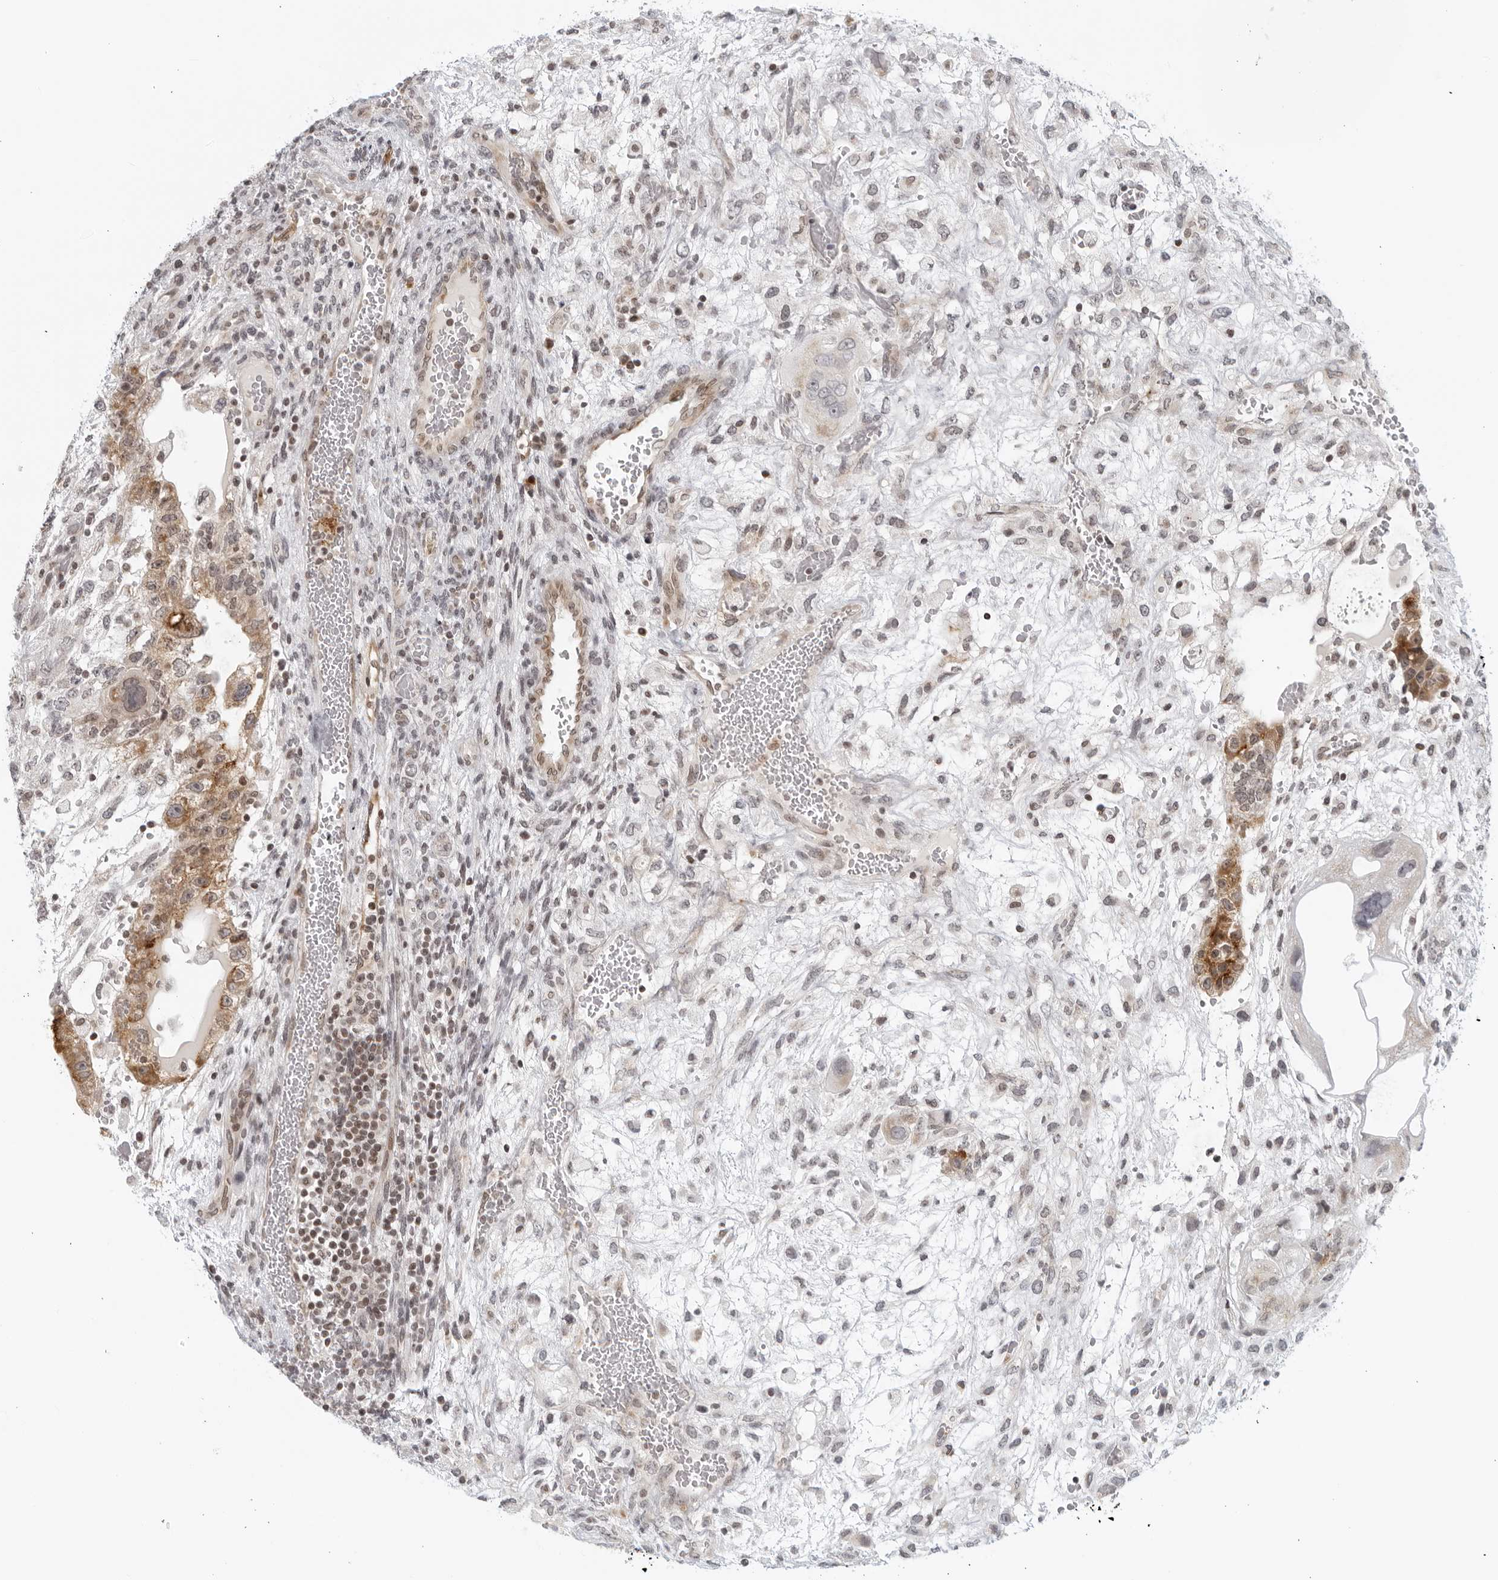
{"staining": {"intensity": "moderate", "quantity": "<25%", "location": "cytoplasmic/membranous"}, "tissue": "testis cancer", "cell_type": "Tumor cells", "image_type": "cancer", "snomed": [{"axis": "morphology", "description": "Carcinoma, Embryonal, NOS"}, {"axis": "topography", "description": "Testis"}], "caption": "Immunohistochemistry of human testis cancer shows low levels of moderate cytoplasmic/membranous staining in approximately <25% of tumor cells. (DAB IHC with brightfield microscopy, high magnification).", "gene": "RAB11FIP3", "patient": {"sex": "male", "age": 36}}